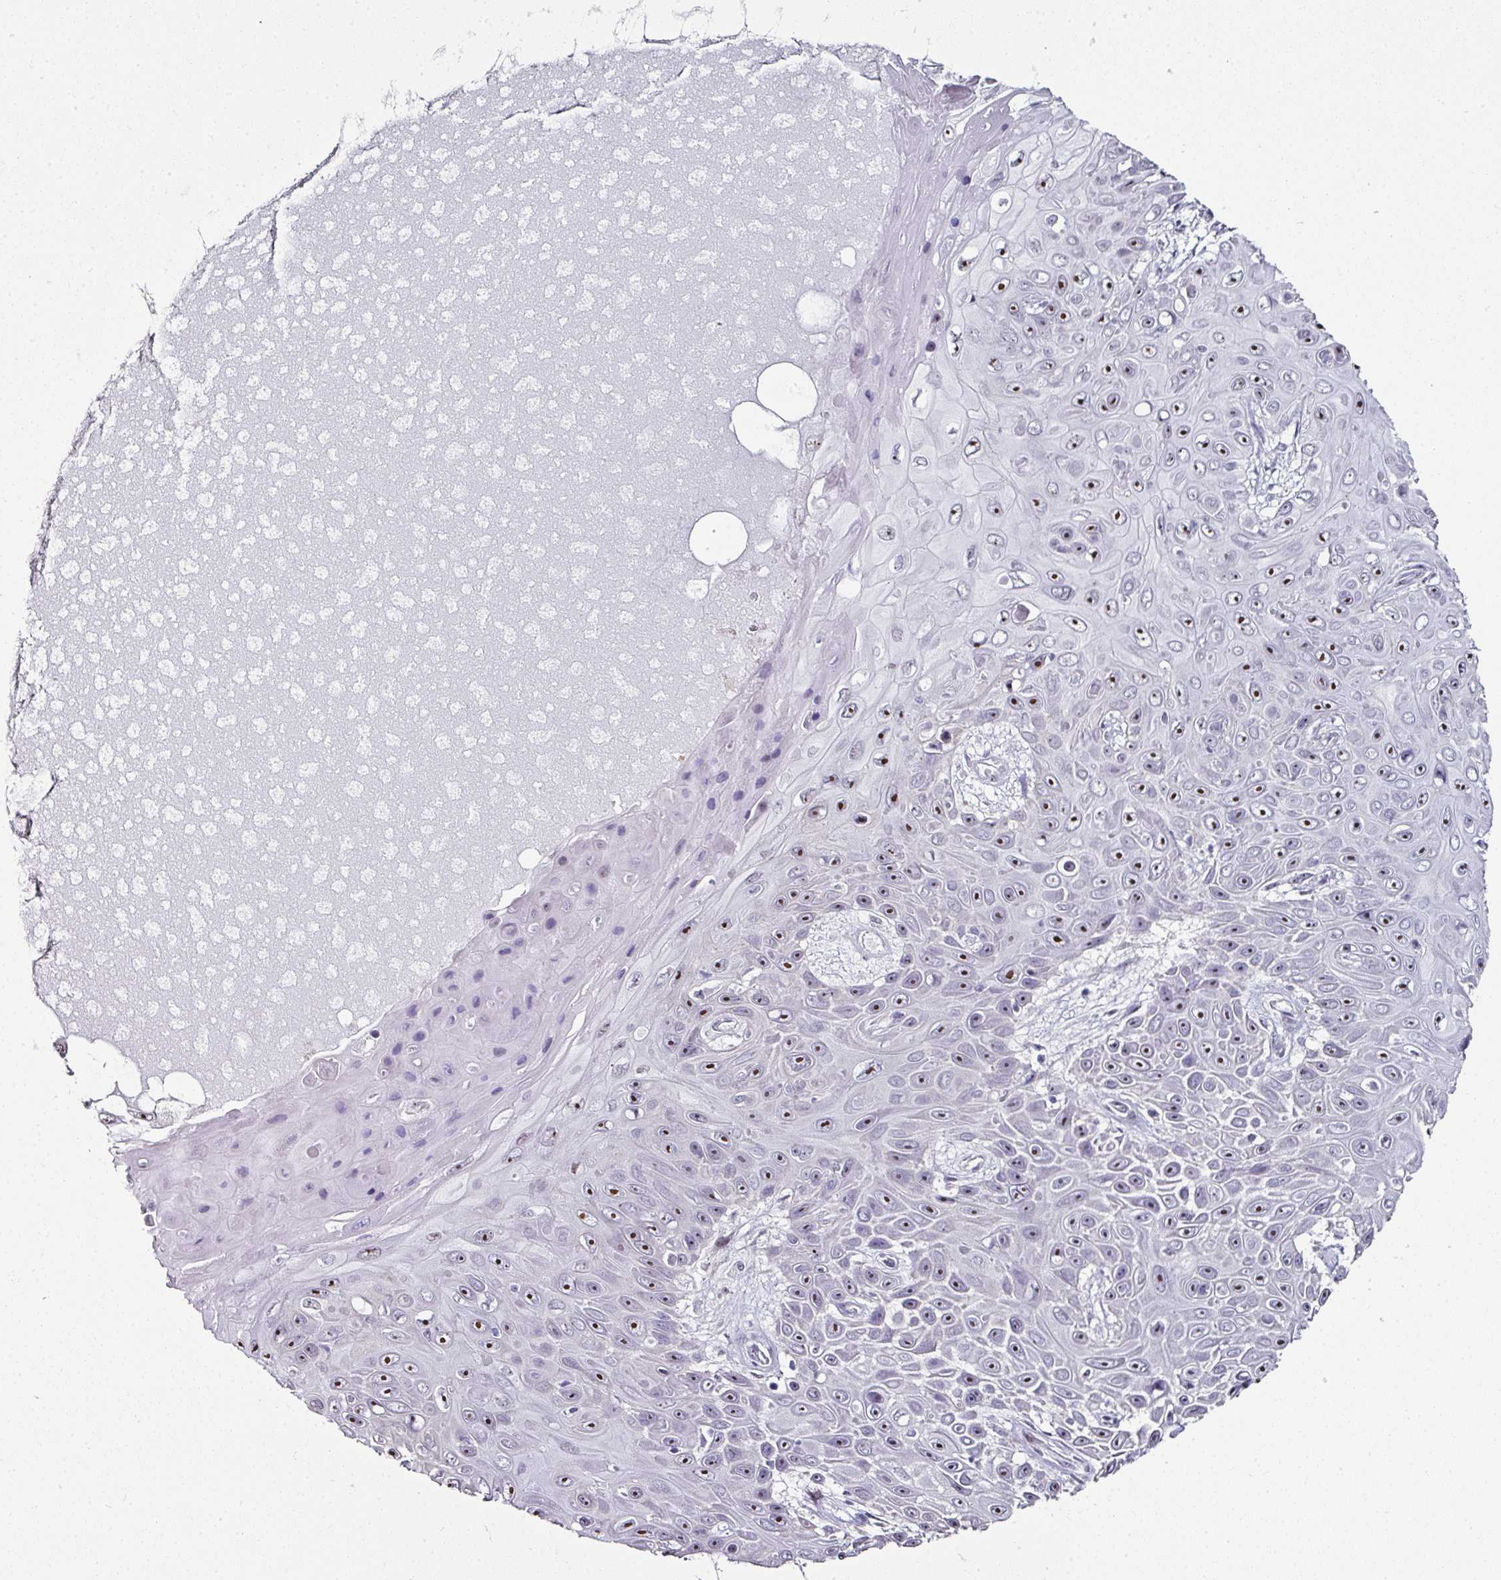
{"staining": {"intensity": "strong", "quantity": ">75%", "location": "nuclear"}, "tissue": "skin cancer", "cell_type": "Tumor cells", "image_type": "cancer", "snomed": [{"axis": "morphology", "description": "Squamous cell carcinoma, NOS"}, {"axis": "topography", "description": "Skin"}], "caption": "A high-resolution image shows immunohistochemistry staining of skin cancer, which reveals strong nuclear staining in approximately >75% of tumor cells. (DAB (3,3'-diaminobenzidine) = brown stain, brightfield microscopy at high magnification).", "gene": "NACC2", "patient": {"sex": "male", "age": 82}}